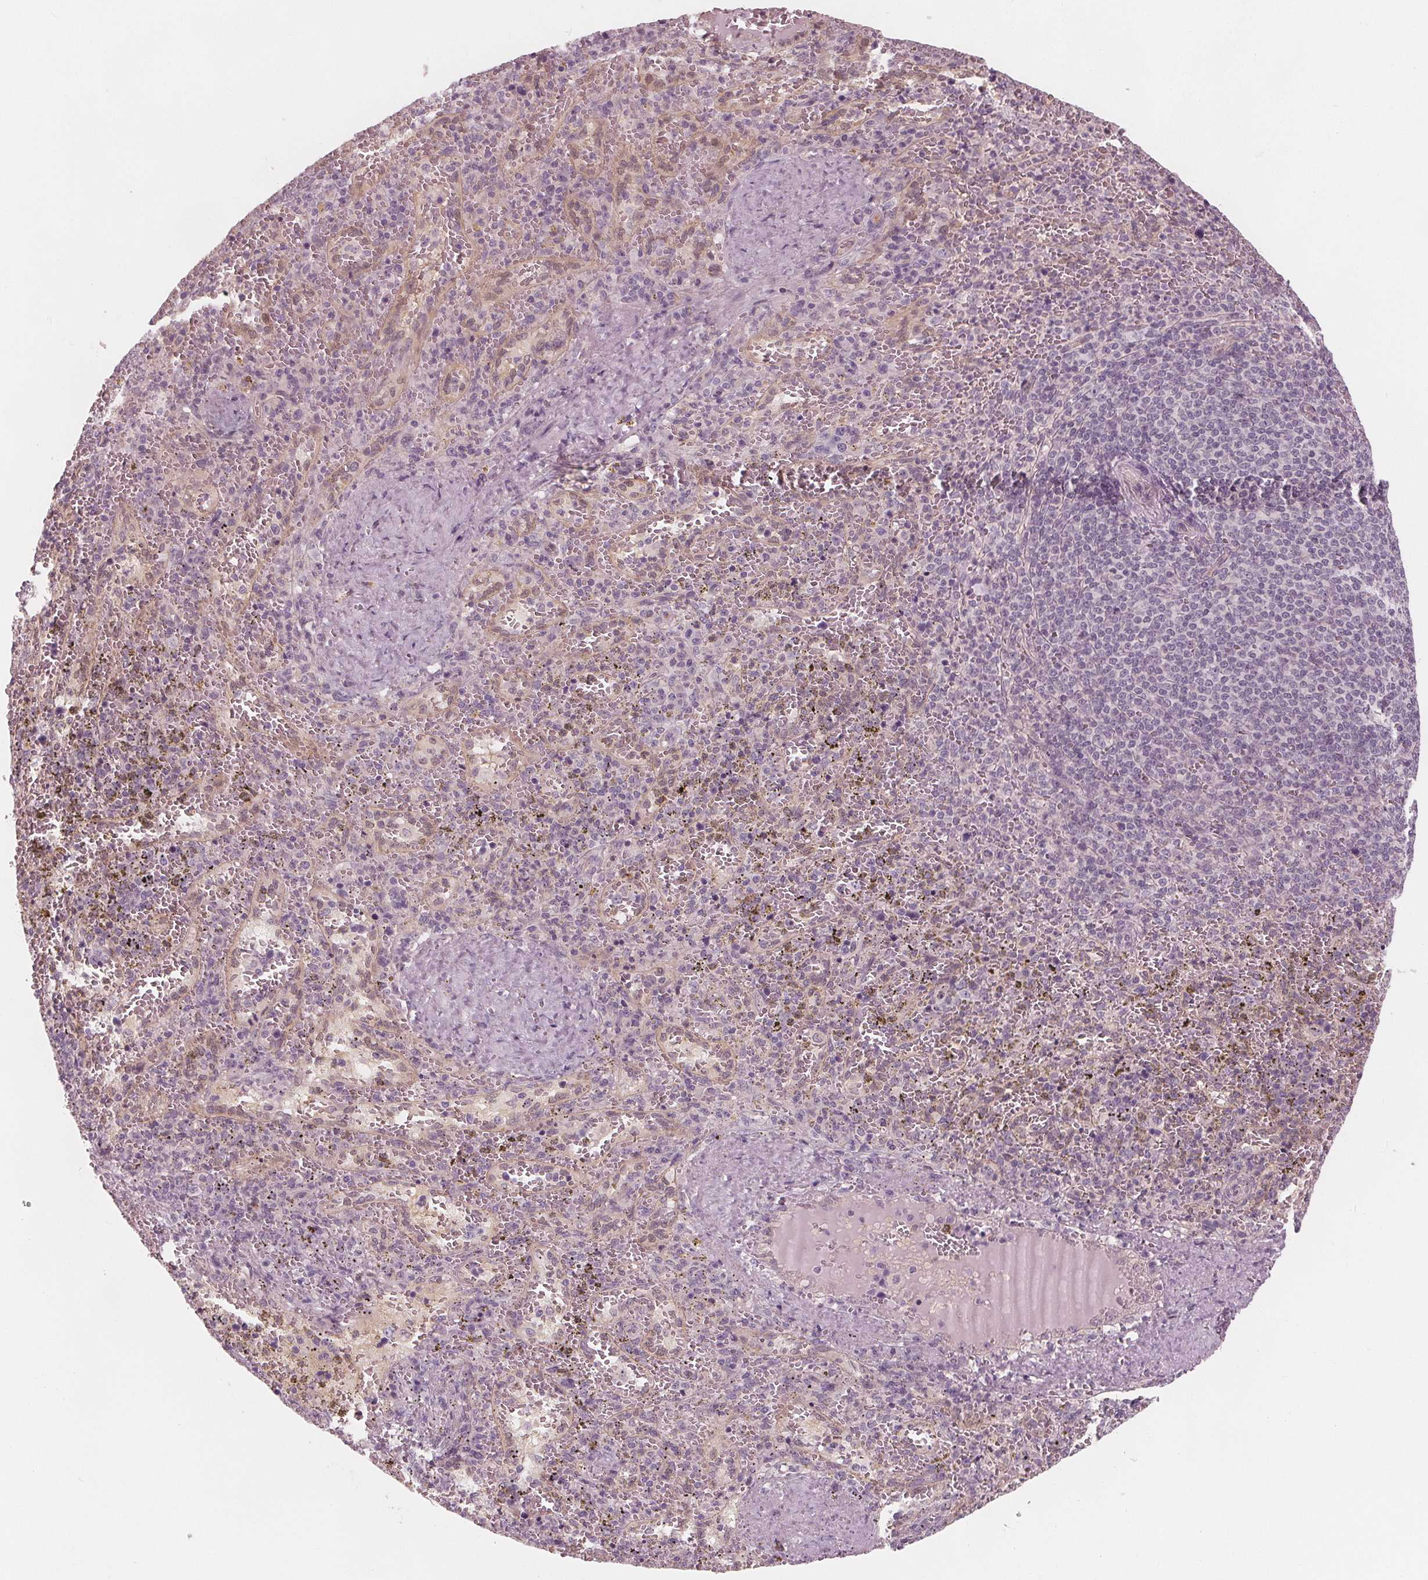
{"staining": {"intensity": "negative", "quantity": "none", "location": "none"}, "tissue": "spleen", "cell_type": "Cells in red pulp", "image_type": "normal", "snomed": [{"axis": "morphology", "description": "Normal tissue, NOS"}, {"axis": "topography", "description": "Spleen"}], "caption": "Immunohistochemistry (IHC) image of unremarkable spleen: human spleen stained with DAB (3,3'-diaminobenzidine) displays no significant protein positivity in cells in red pulp.", "gene": "SAT2", "patient": {"sex": "female", "age": 50}}